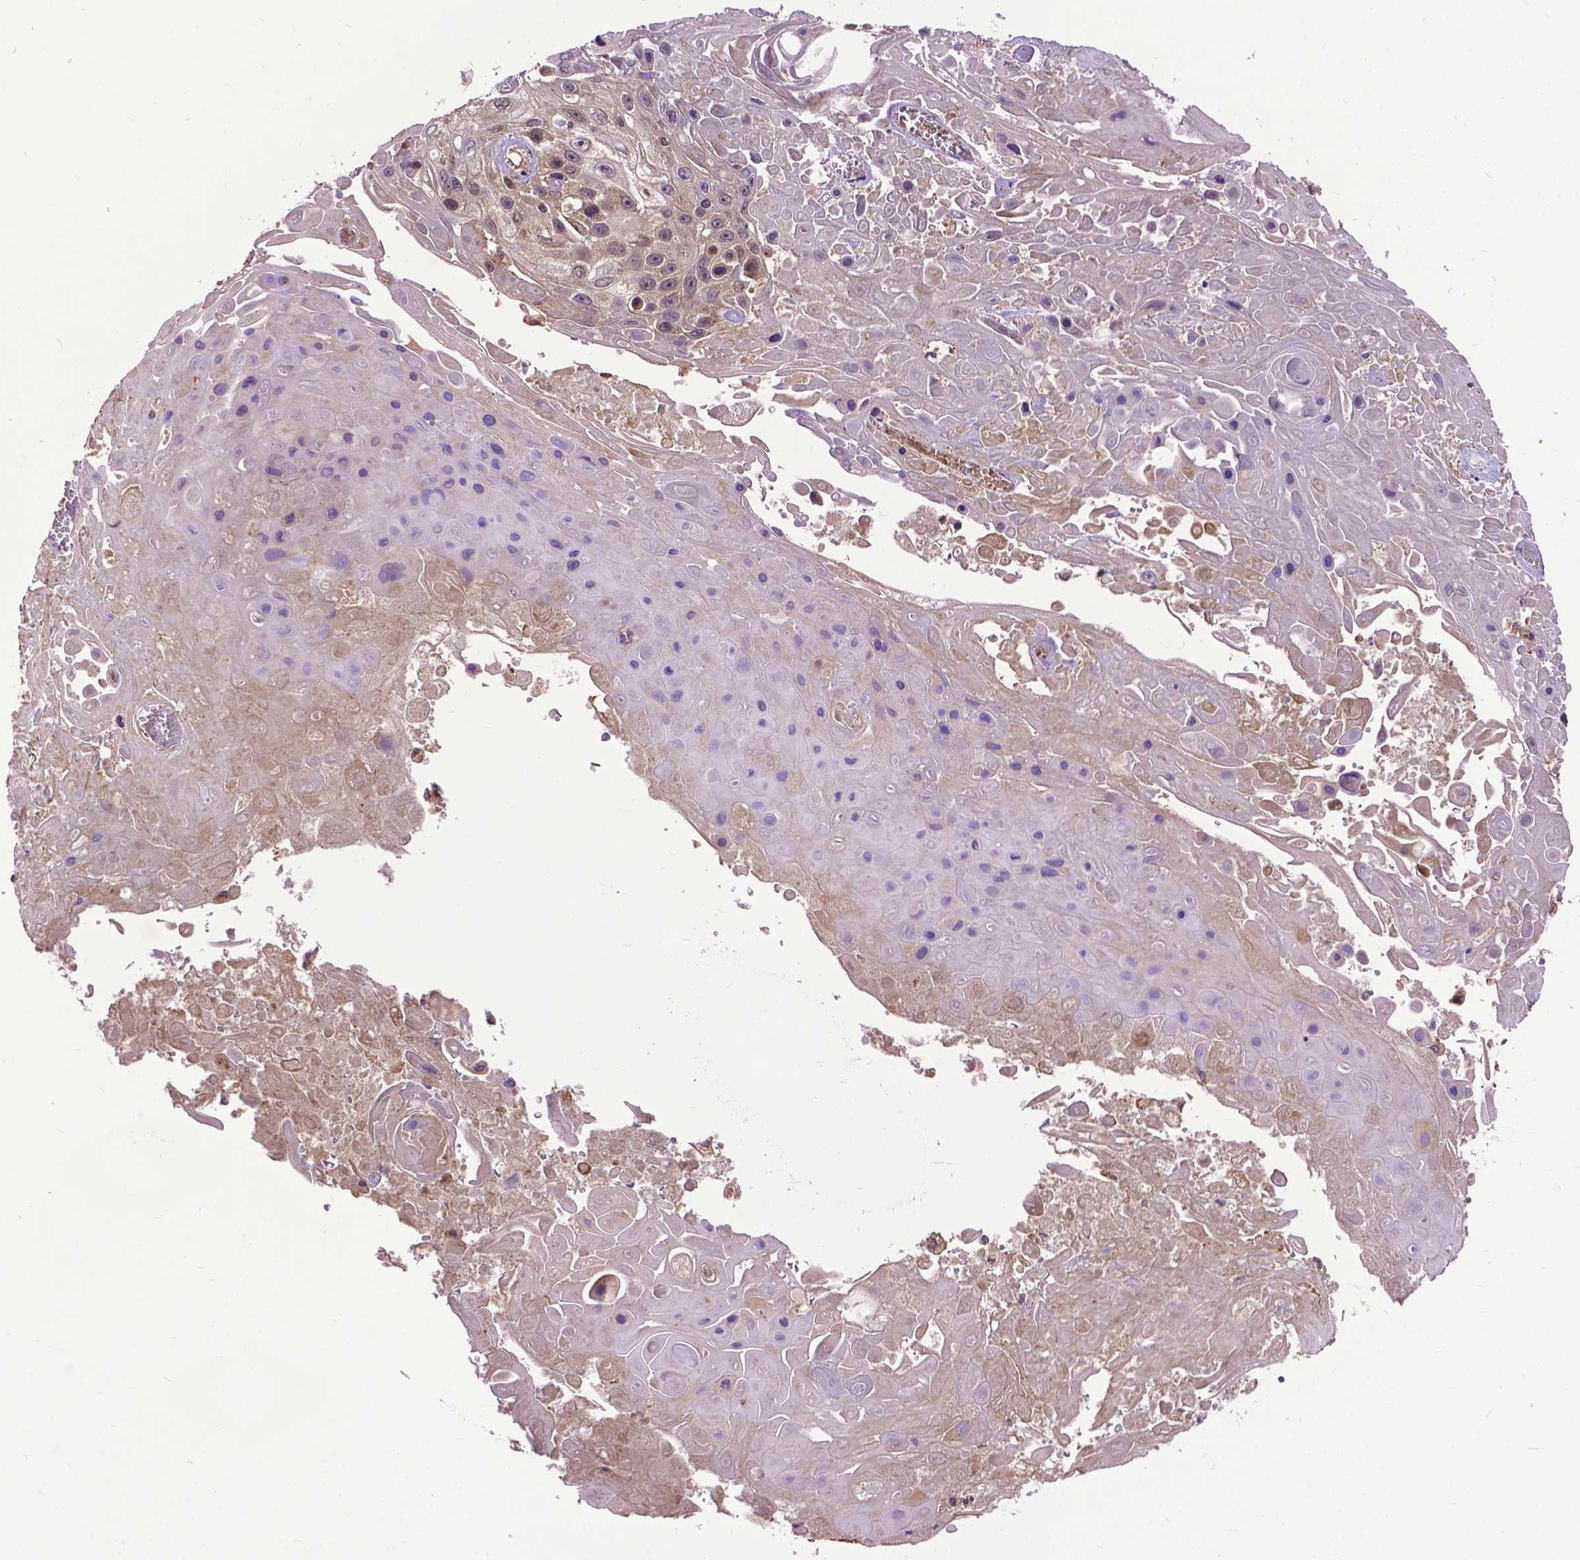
{"staining": {"intensity": "weak", "quantity": ">75%", "location": "cytoplasmic/membranous,nuclear"}, "tissue": "skin cancer", "cell_type": "Tumor cells", "image_type": "cancer", "snomed": [{"axis": "morphology", "description": "Squamous cell carcinoma, NOS"}, {"axis": "topography", "description": "Skin"}], "caption": "Protein expression analysis of squamous cell carcinoma (skin) demonstrates weak cytoplasmic/membranous and nuclear staining in approximately >75% of tumor cells. (DAB IHC, brown staining for protein, blue staining for nuclei).", "gene": "ZNF616", "patient": {"sex": "male", "age": 82}}